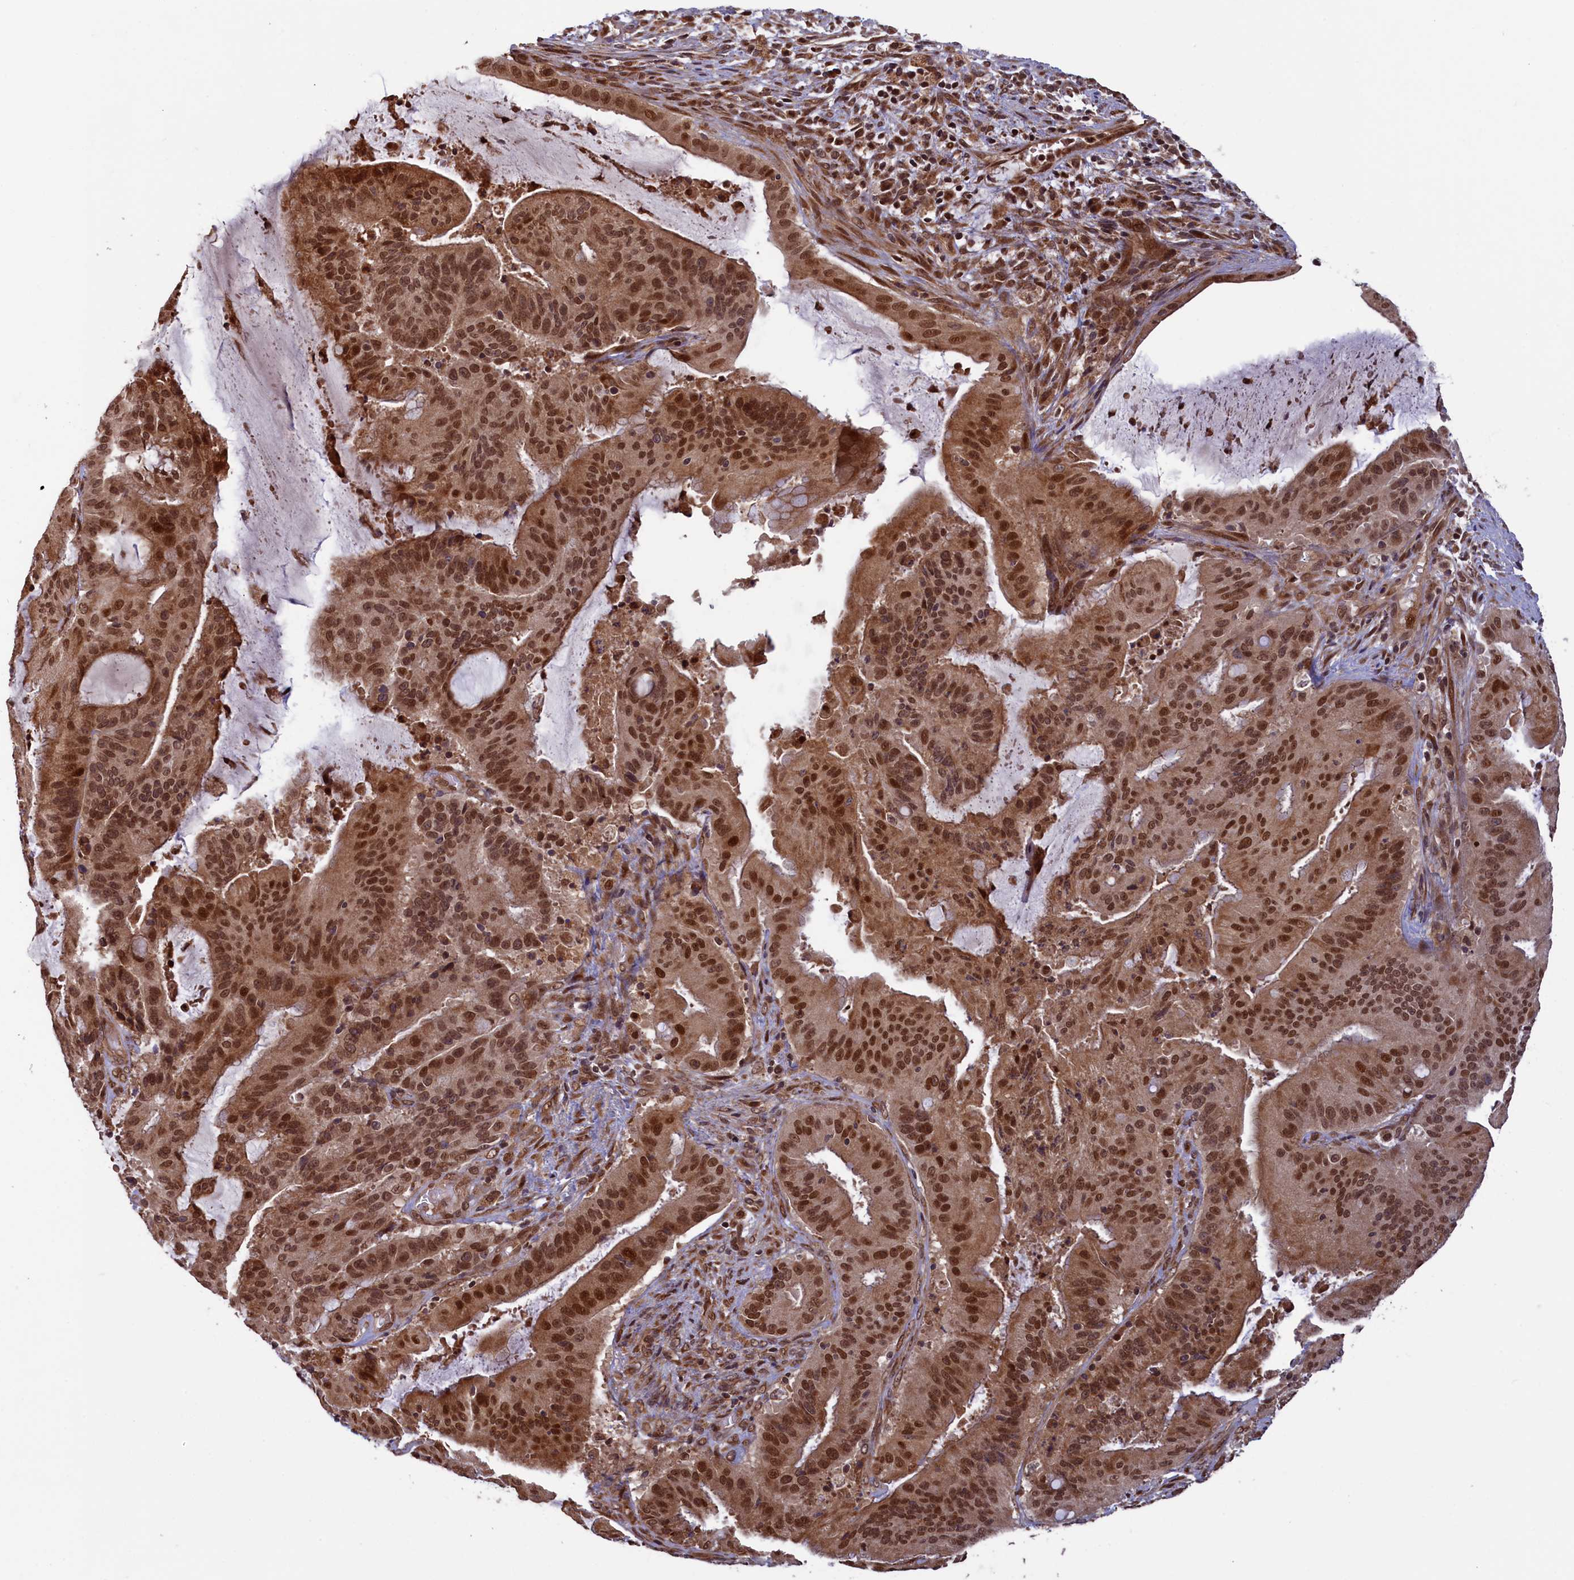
{"staining": {"intensity": "strong", "quantity": ">75%", "location": "nuclear"}, "tissue": "liver cancer", "cell_type": "Tumor cells", "image_type": "cancer", "snomed": [{"axis": "morphology", "description": "Normal tissue, NOS"}, {"axis": "morphology", "description": "Cholangiocarcinoma"}, {"axis": "topography", "description": "Liver"}, {"axis": "topography", "description": "Peripheral nerve tissue"}], "caption": "Strong nuclear protein expression is identified in about >75% of tumor cells in cholangiocarcinoma (liver). (Stains: DAB (3,3'-diaminobenzidine) in brown, nuclei in blue, Microscopy: brightfield microscopy at high magnification).", "gene": "NAE1", "patient": {"sex": "female", "age": 73}}